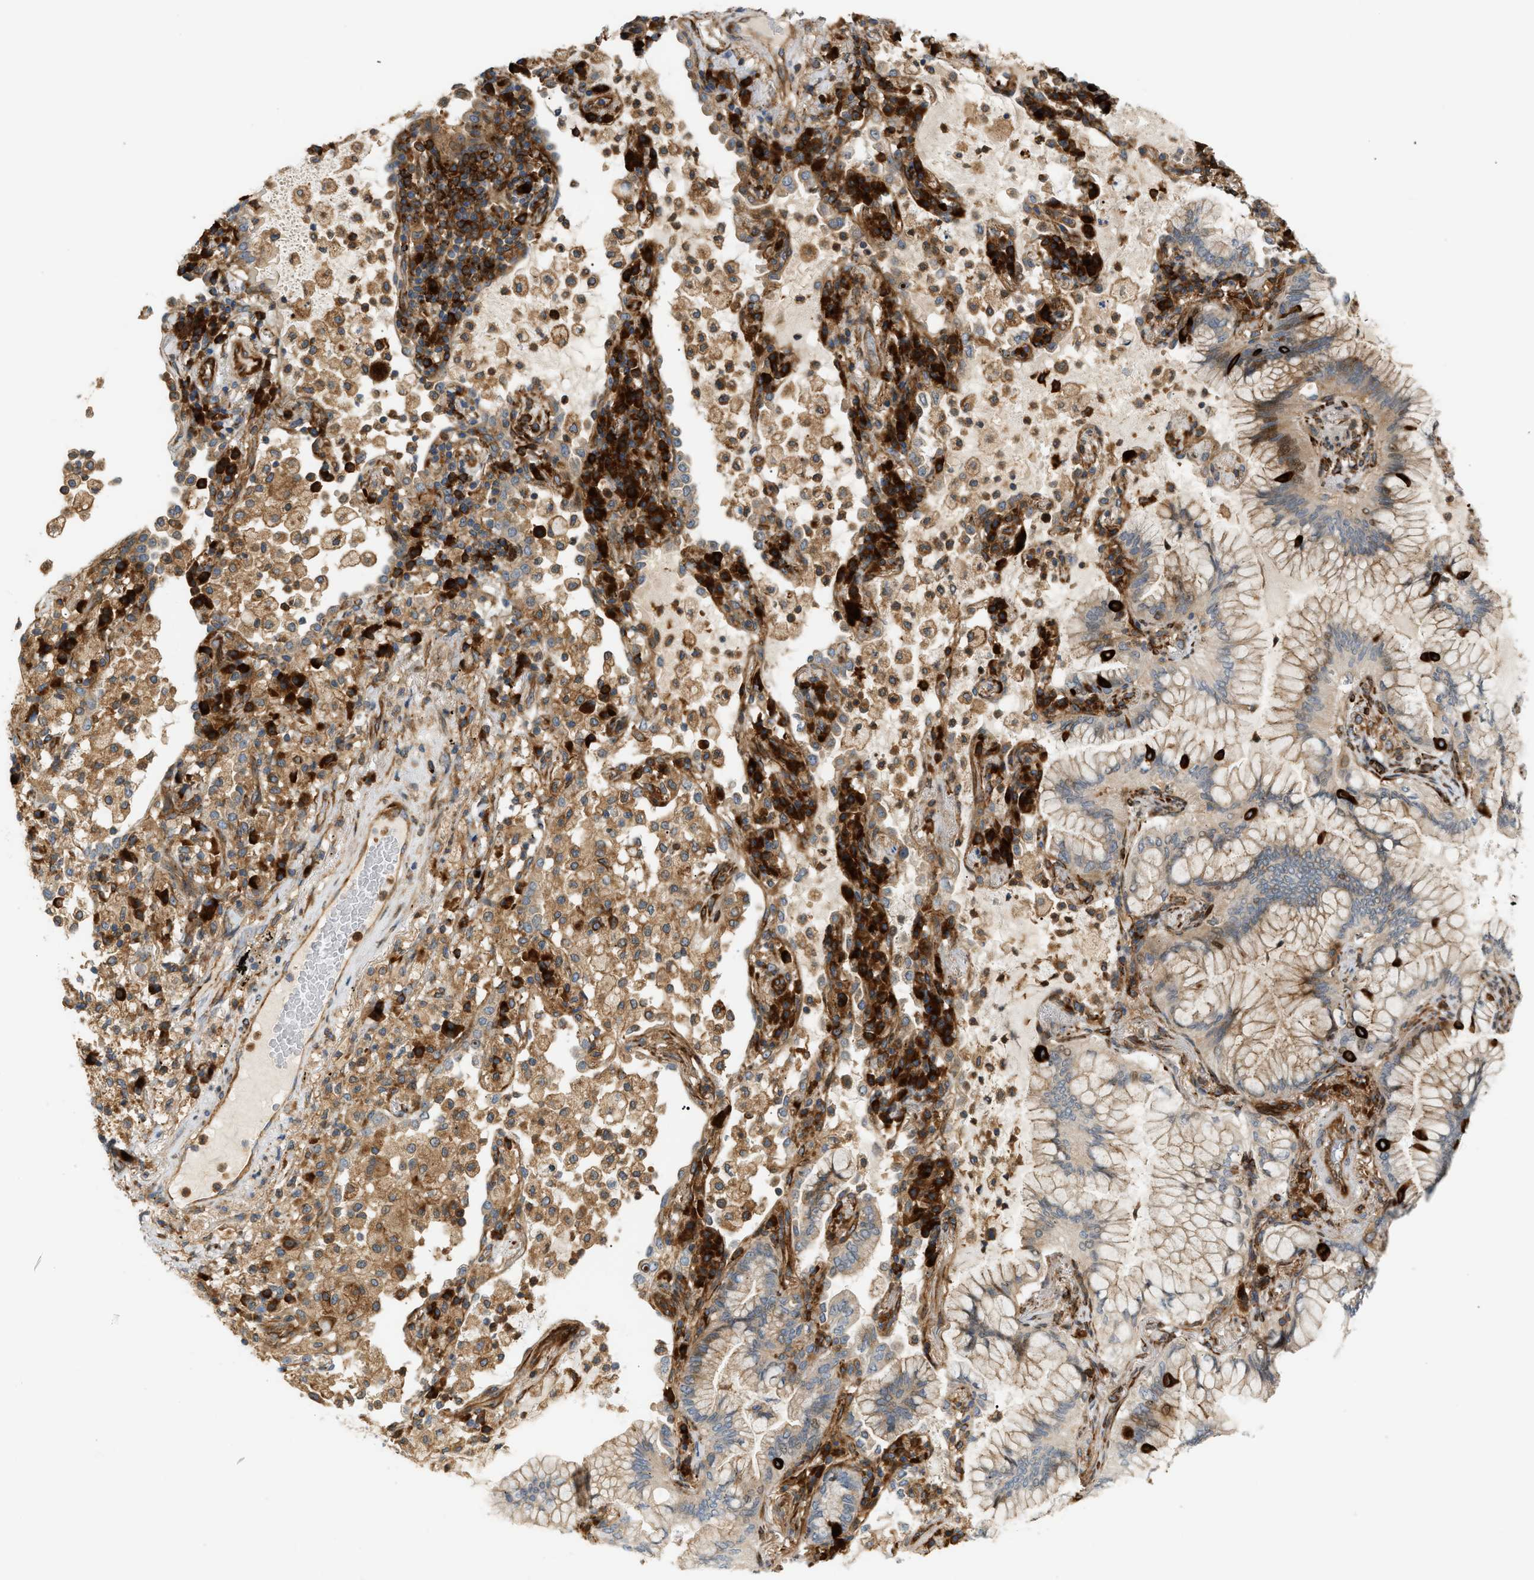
{"staining": {"intensity": "moderate", "quantity": "<25%", "location": "nuclear"}, "tissue": "lung cancer", "cell_type": "Tumor cells", "image_type": "cancer", "snomed": [{"axis": "morphology", "description": "Adenocarcinoma, NOS"}, {"axis": "topography", "description": "Lung"}], "caption": "Brown immunohistochemical staining in lung cancer (adenocarcinoma) reveals moderate nuclear staining in approximately <25% of tumor cells.", "gene": "PLCG2", "patient": {"sex": "female", "age": 70}}